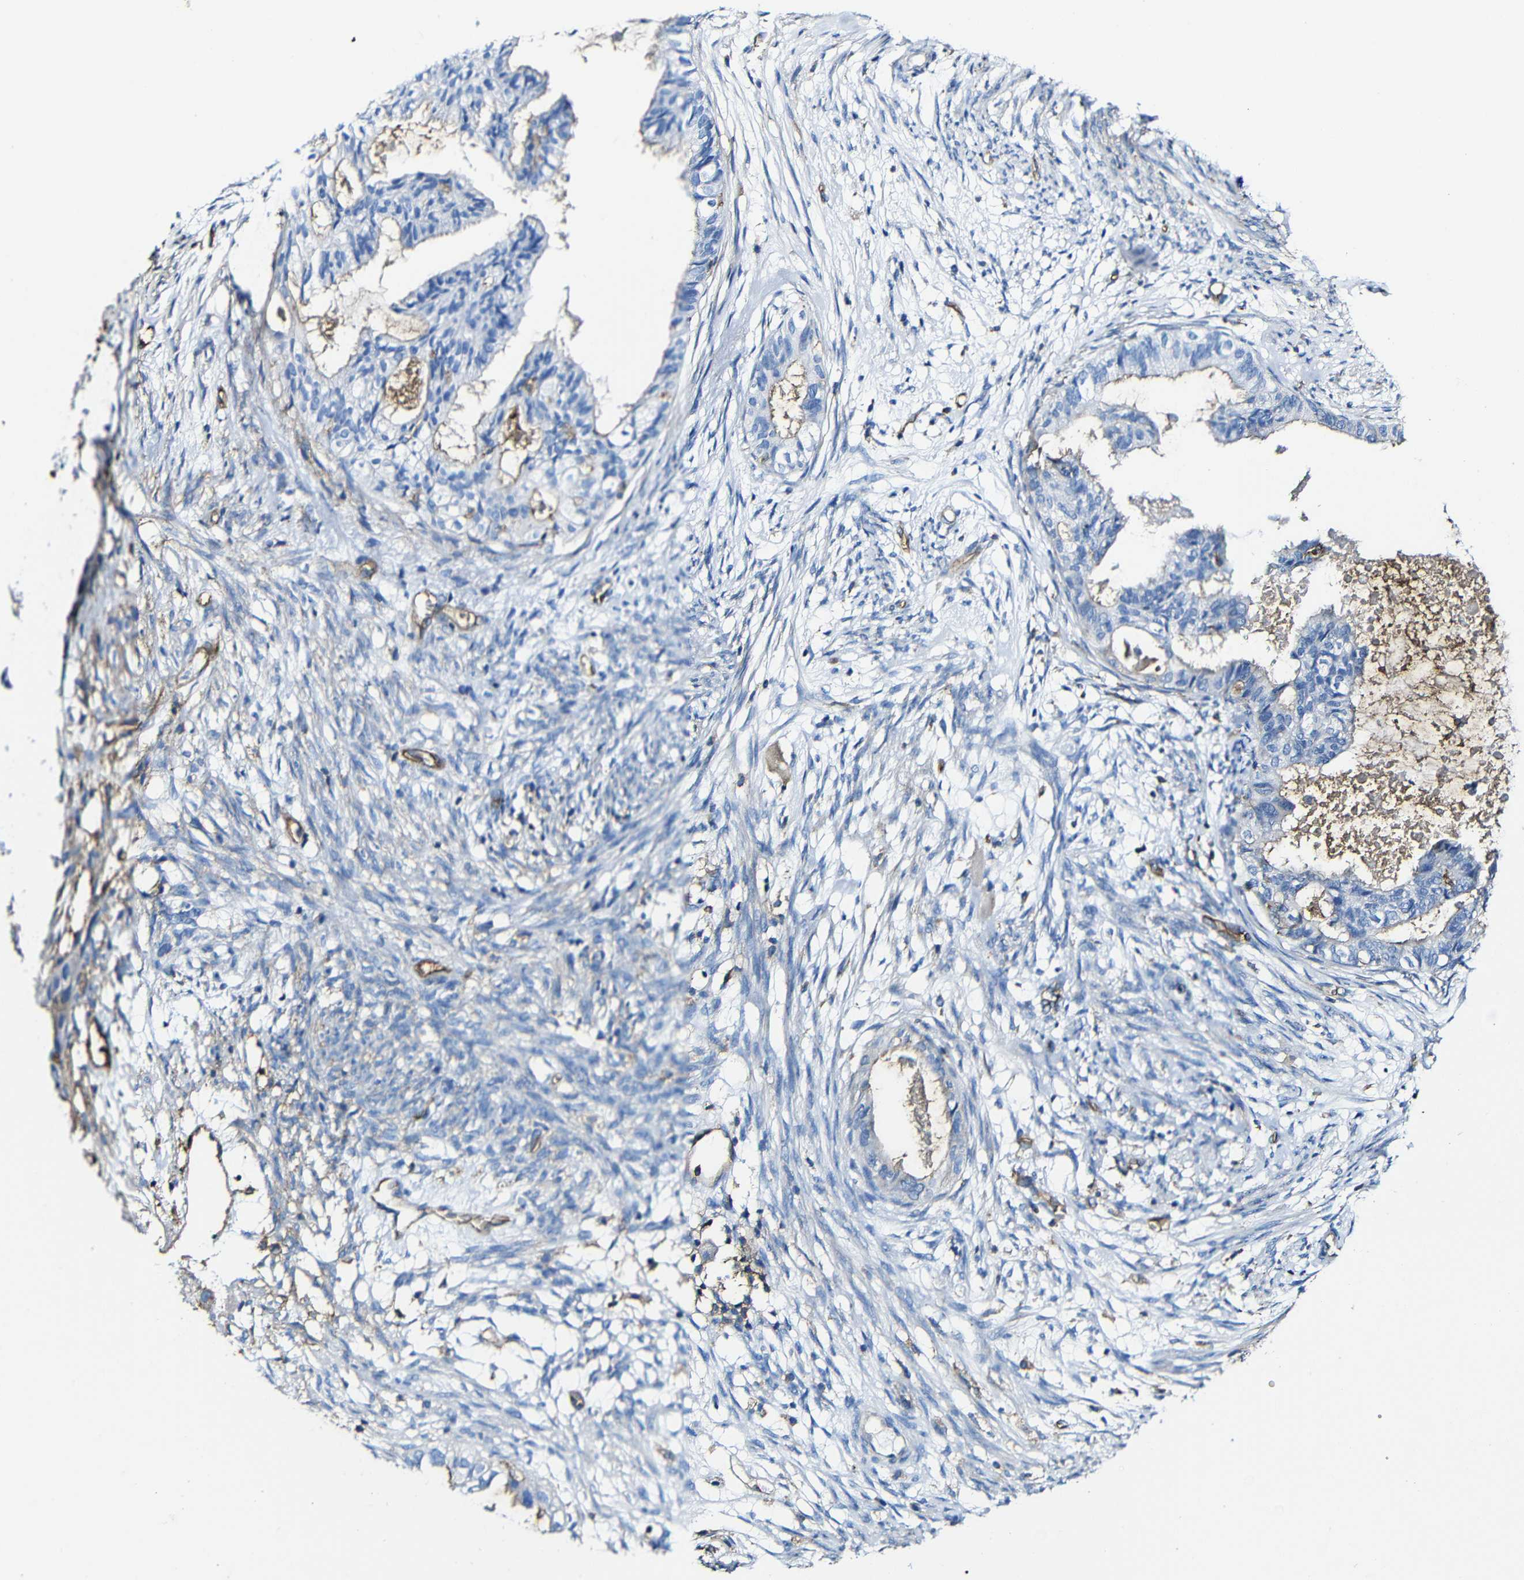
{"staining": {"intensity": "weak", "quantity": "25%-75%", "location": "cytoplasmic/membranous"}, "tissue": "cervical cancer", "cell_type": "Tumor cells", "image_type": "cancer", "snomed": [{"axis": "morphology", "description": "Normal tissue, NOS"}, {"axis": "morphology", "description": "Adenocarcinoma, NOS"}, {"axis": "topography", "description": "Cervix"}, {"axis": "topography", "description": "Endometrium"}], "caption": "Immunohistochemistry (DAB) staining of cervical cancer reveals weak cytoplasmic/membranous protein staining in about 25%-75% of tumor cells.", "gene": "MSN", "patient": {"sex": "female", "age": 86}}